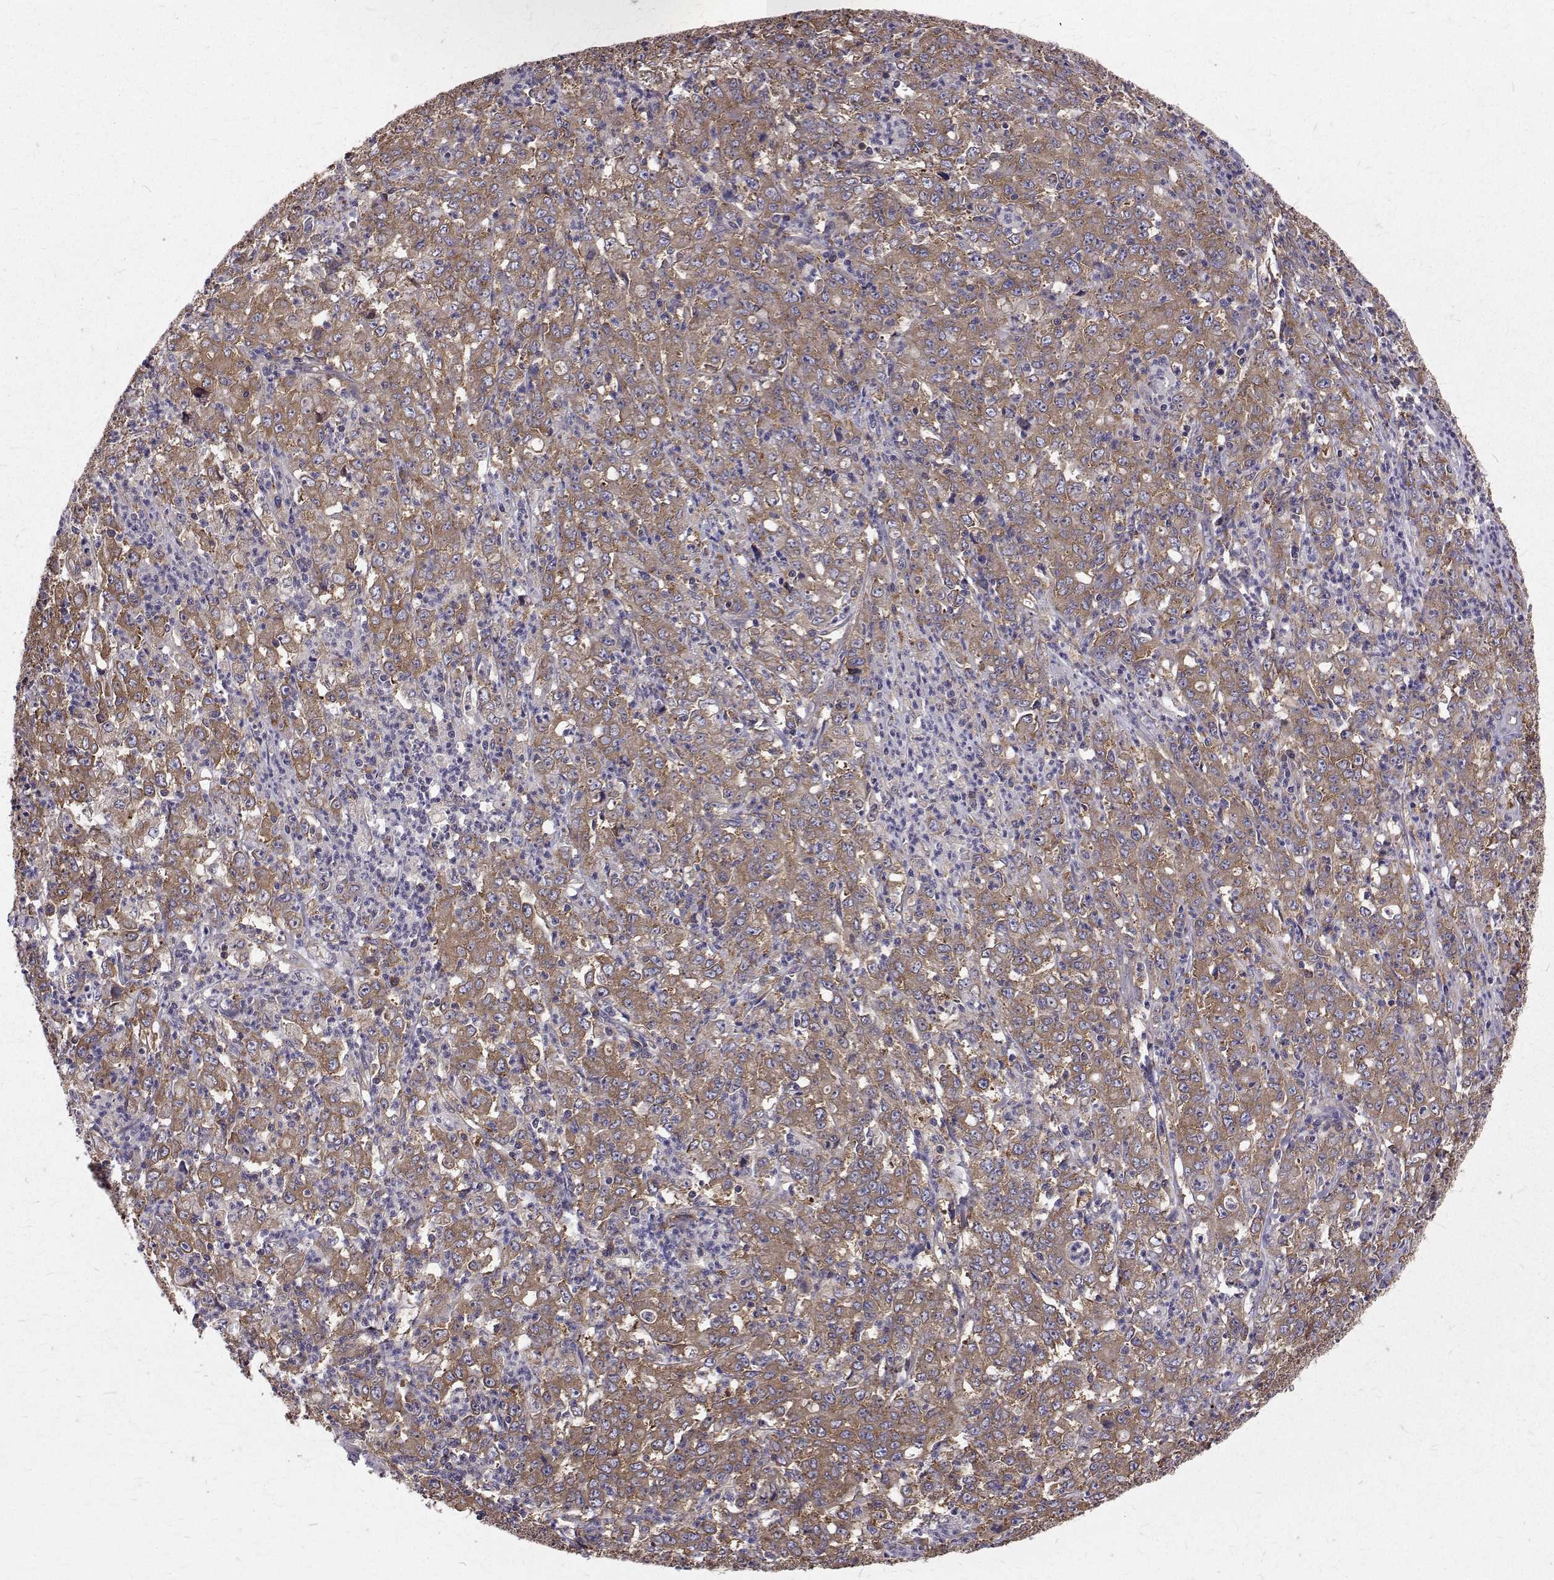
{"staining": {"intensity": "moderate", "quantity": ">75%", "location": "cytoplasmic/membranous"}, "tissue": "stomach cancer", "cell_type": "Tumor cells", "image_type": "cancer", "snomed": [{"axis": "morphology", "description": "Adenocarcinoma, NOS"}, {"axis": "topography", "description": "Stomach, lower"}], "caption": "Human adenocarcinoma (stomach) stained for a protein (brown) demonstrates moderate cytoplasmic/membranous positive expression in approximately >75% of tumor cells.", "gene": "FARSB", "patient": {"sex": "female", "age": 71}}